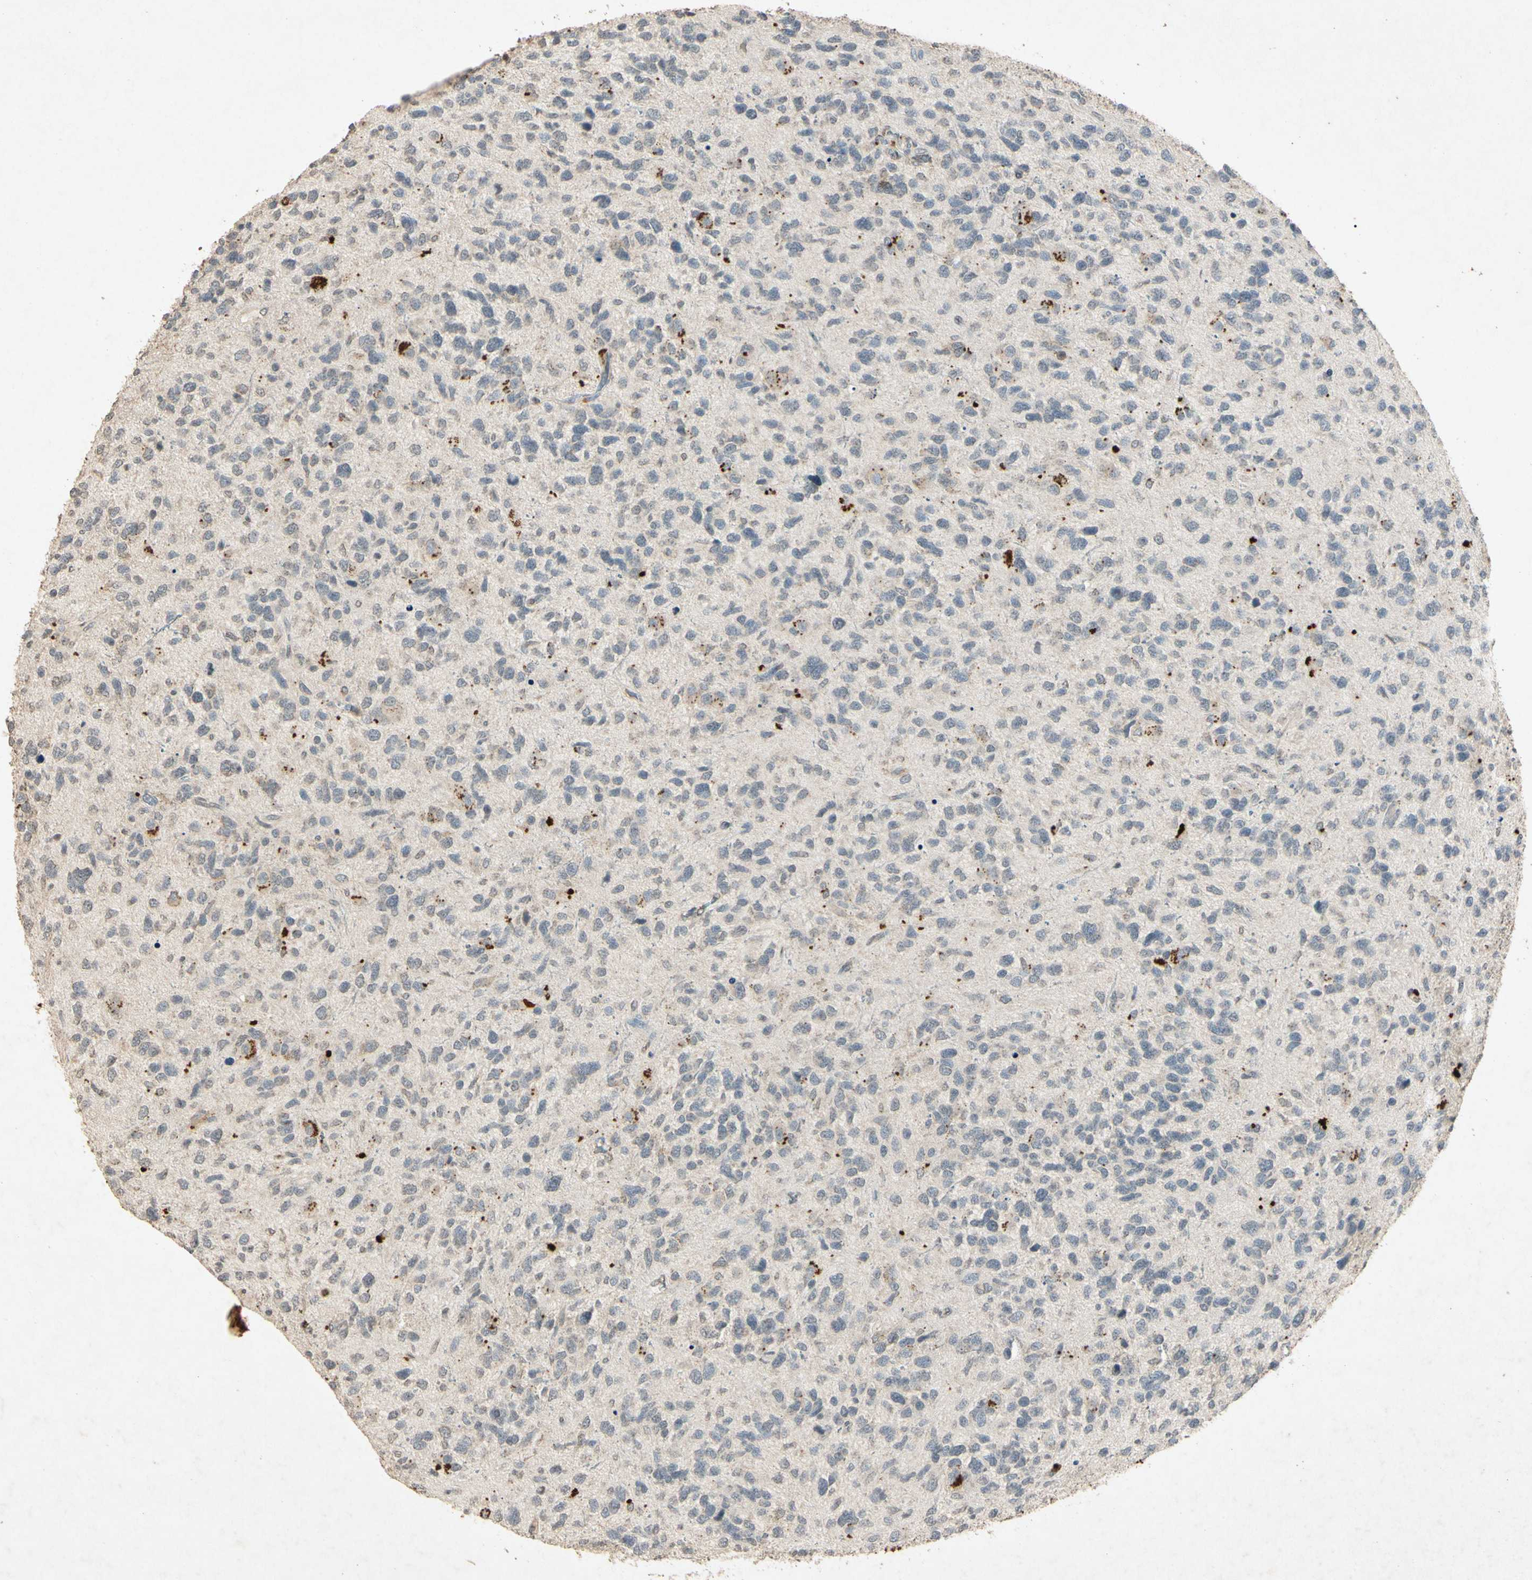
{"staining": {"intensity": "negative", "quantity": "none", "location": "none"}, "tissue": "glioma", "cell_type": "Tumor cells", "image_type": "cancer", "snomed": [{"axis": "morphology", "description": "Glioma, malignant, High grade"}, {"axis": "topography", "description": "Brain"}], "caption": "Human glioma stained for a protein using immunohistochemistry (IHC) reveals no staining in tumor cells.", "gene": "MSRB1", "patient": {"sex": "female", "age": 58}}